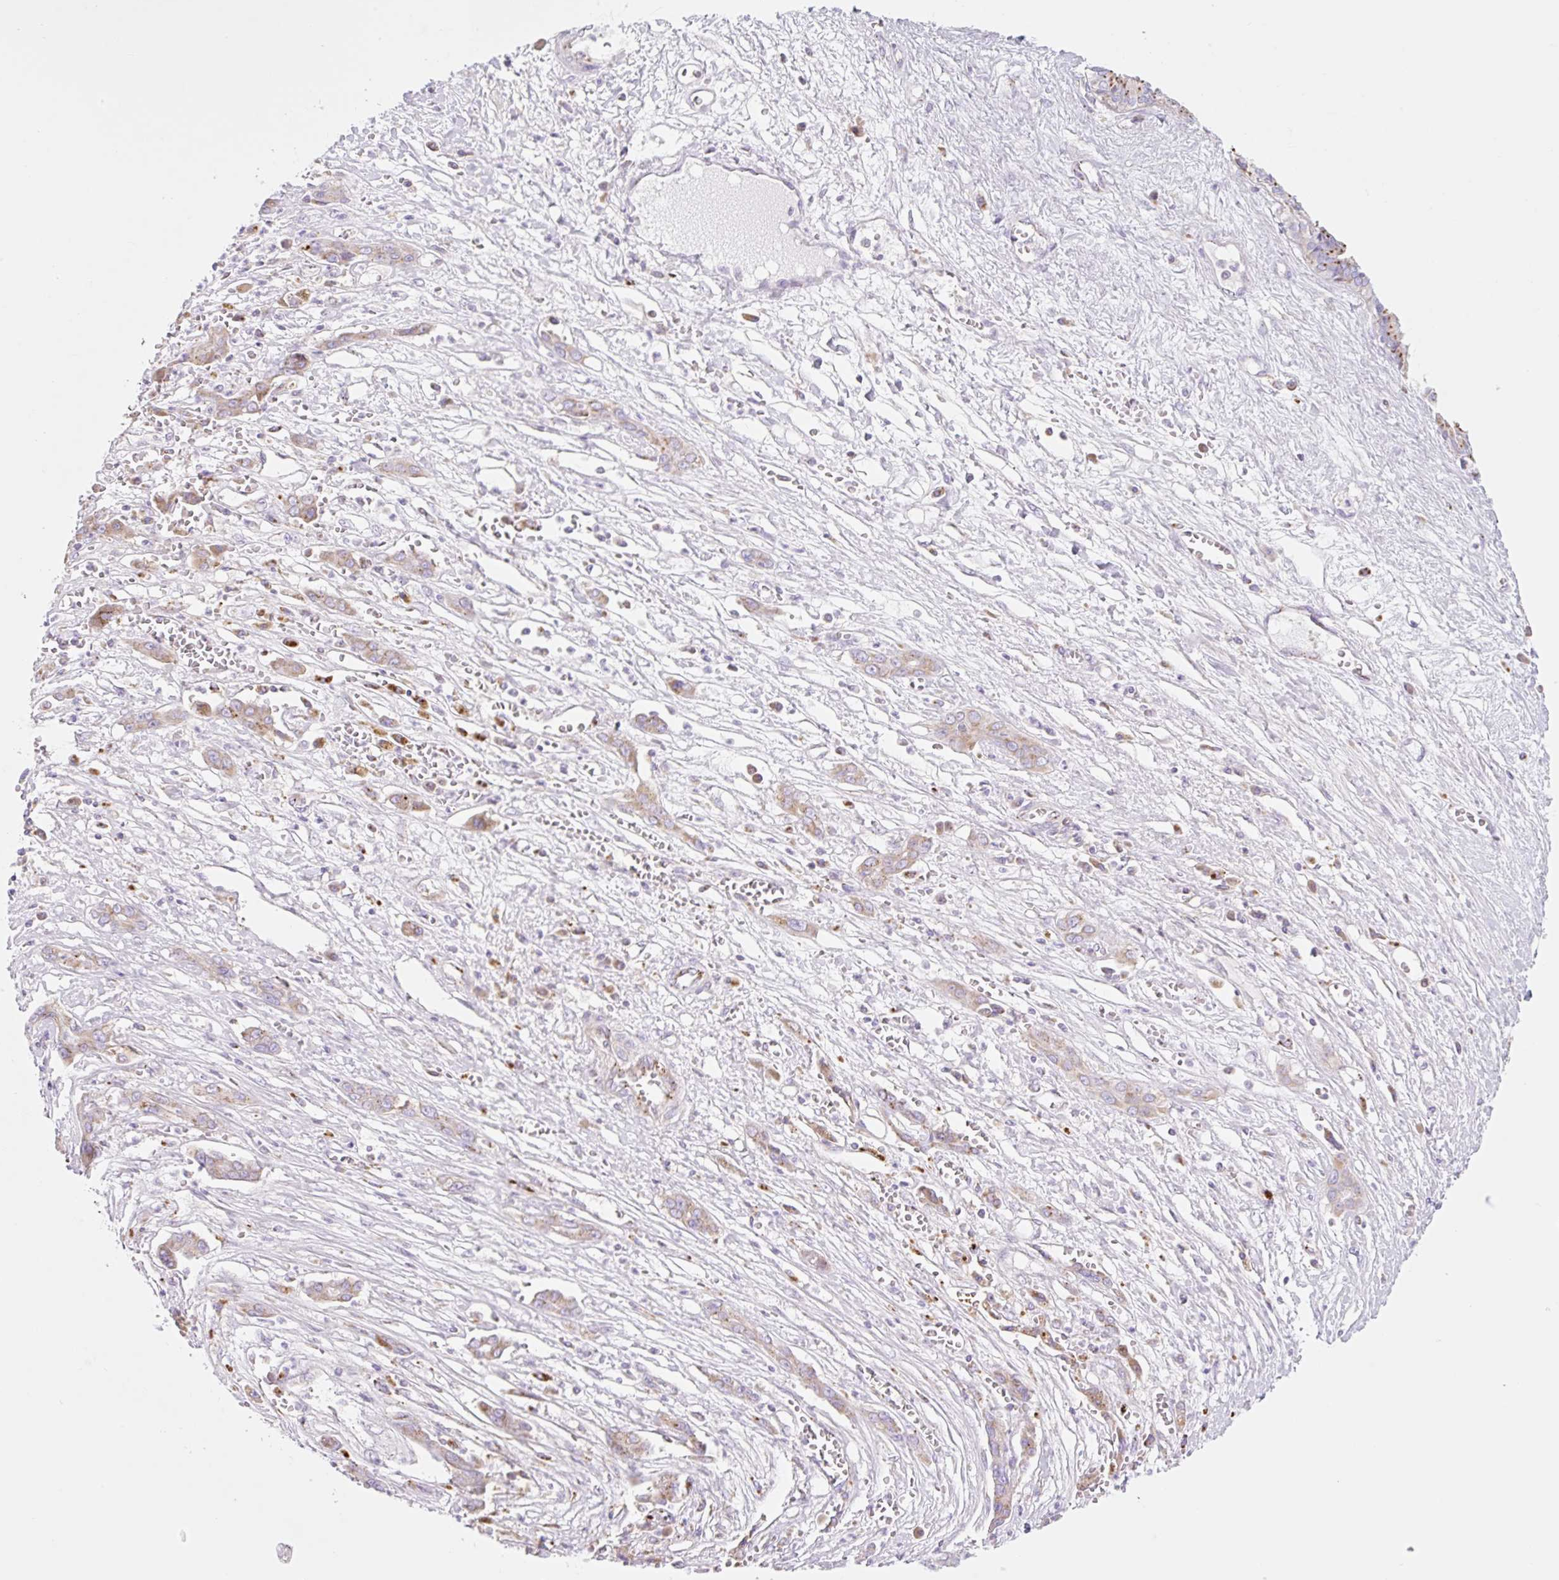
{"staining": {"intensity": "weak", "quantity": "25%-75%", "location": "cytoplasmic/membranous"}, "tissue": "liver cancer", "cell_type": "Tumor cells", "image_type": "cancer", "snomed": [{"axis": "morphology", "description": "Cholangiocarcinoma"}, {"axis": "topography", "description": "Liver"}], "caption": "This photomicrograph displays IHC staining of human liver cholangiocarcinoma, with low weak cytoplasmic/membranous positivity in about 25%-75% of tumor cells.", "gene": "CLEC3A", "patient": {"sex": "male", "age": 67}}